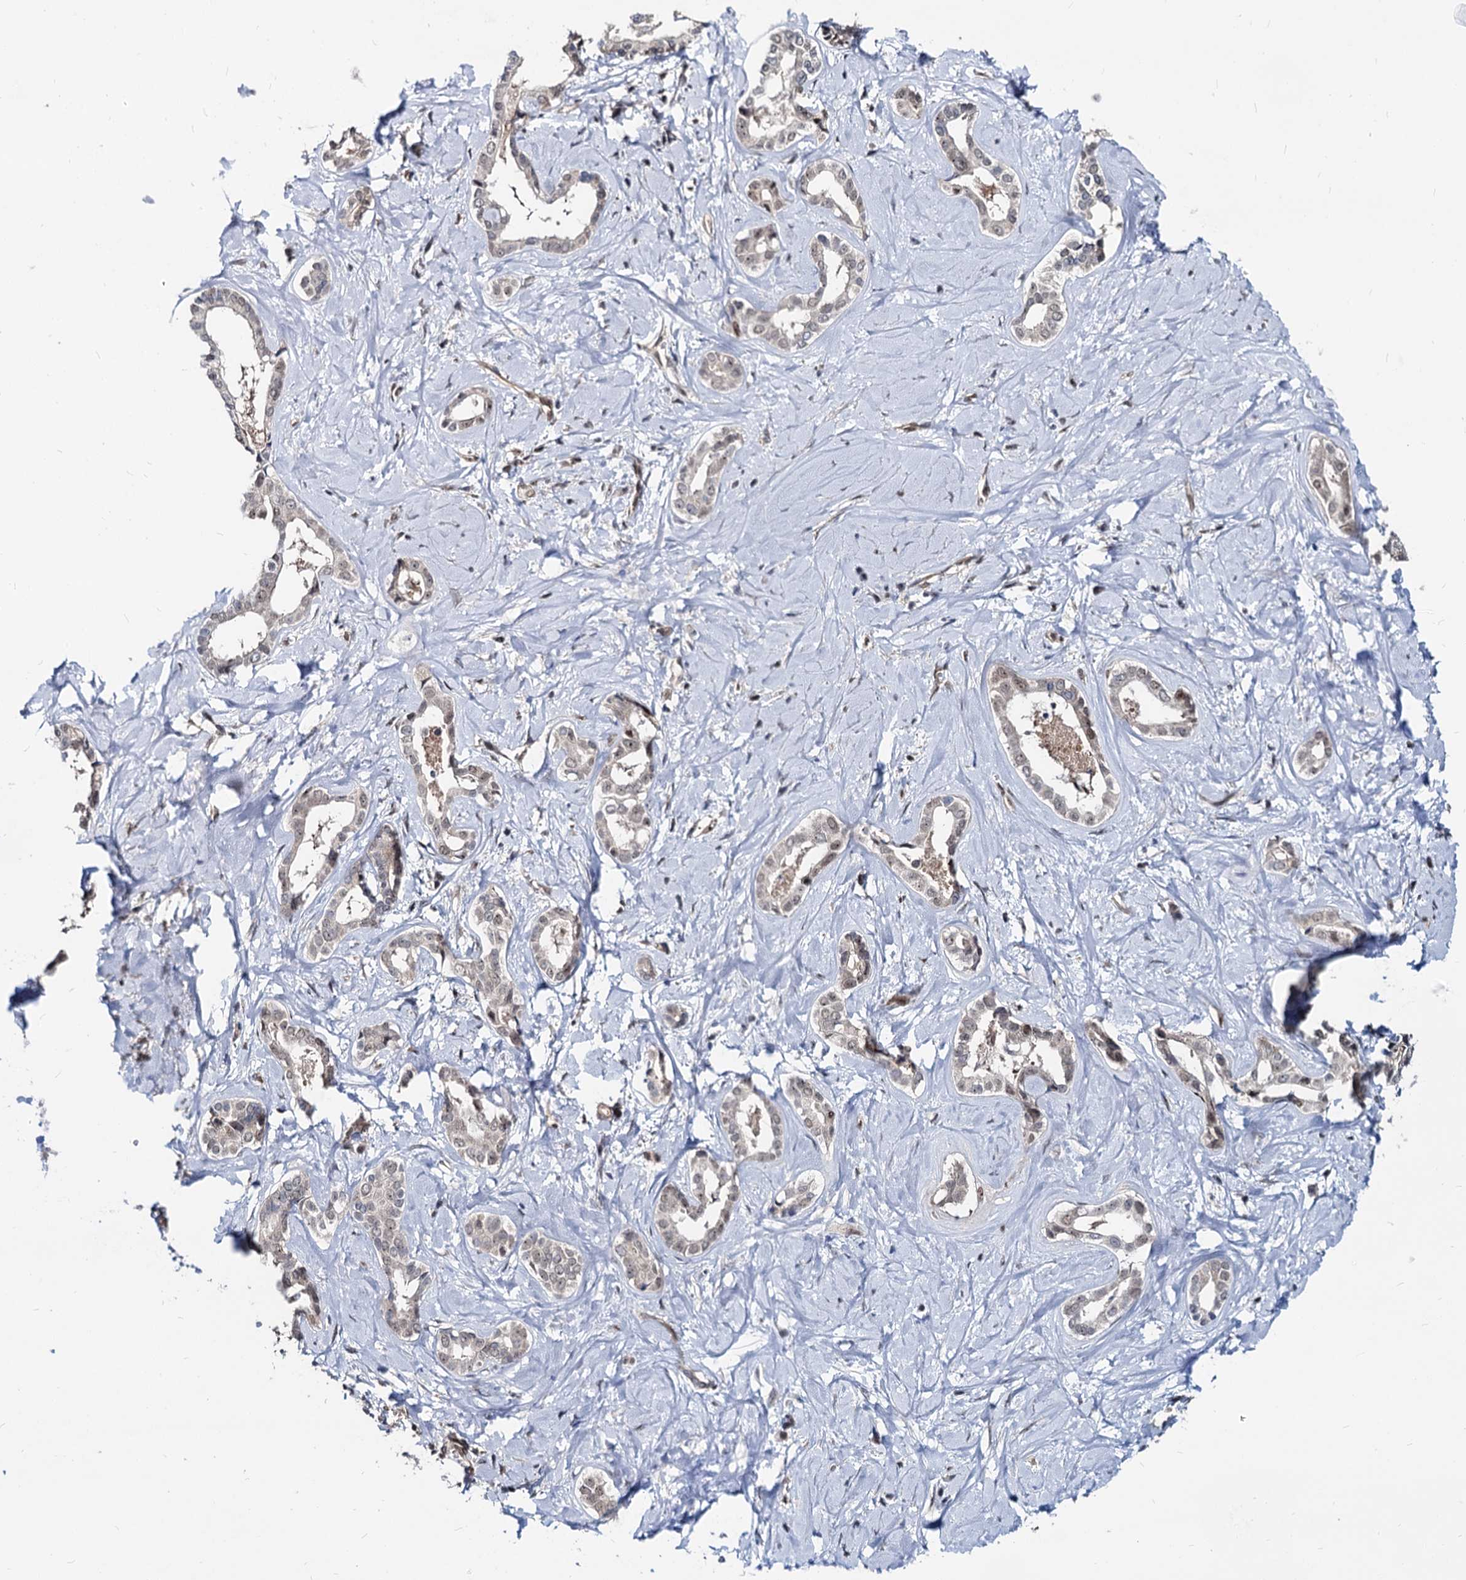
{"staining": {"intensity": "weak", "quantity": "25%-75%", "location": "nuclear"}, "tissue": "liver cancer", "cell_type": "Tumor cells", "image_type": "cancer", "snomed": [{"axis": "morphology", "description": "Cholangiocarcinoma"}, {"axis": "topography", "description": "Liver"}], "caption": "This is an image of immunohistochemistry staining of liver cancer (cholangiocarcinoma), which shows weak expression in the nuclear of tumor cells.", "gene": "UBLCP1", "patient": {"sex": "female", "age": 77}}